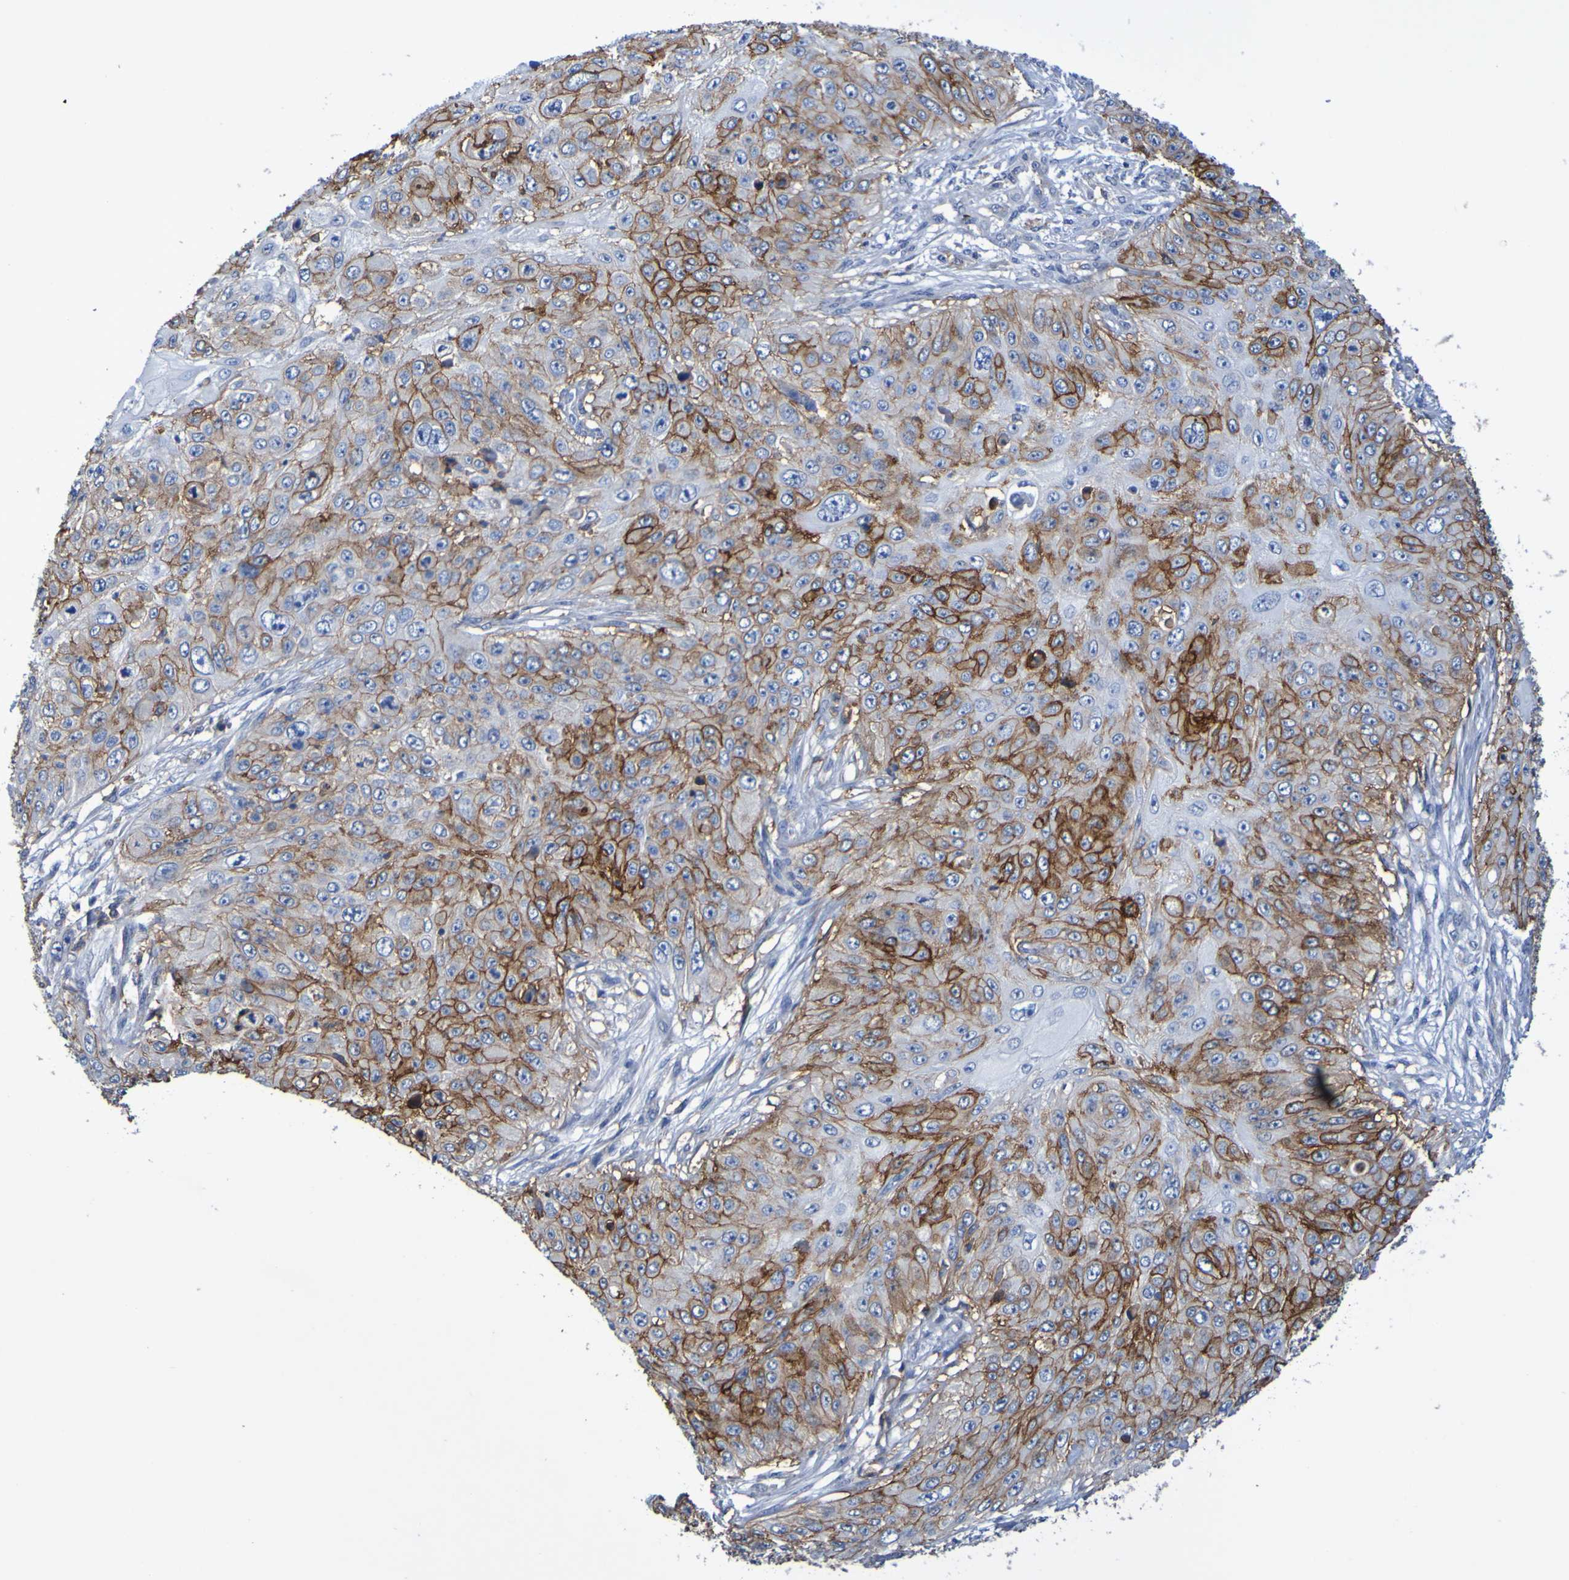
{"staining": {"intensity": "moderate", "quantity": ">75%", "location": "cytoplasmic/membranous"}, "tissue": "skin cancer", "cell_type": "Tumor cells", "image_type": "cancer", "snomed": [{"axis": "morphology", "description": "Squamous cell carcinoma, NOS"}, {"axis": "topography", "description": "Skin"}], "caption": "Moderate cytoplasmic/membranous expression is present in approximately >75% of tumor cells in skin cancer.", "gene": "SLC3A2", "patient": {"sex": "female", "age": 80}}